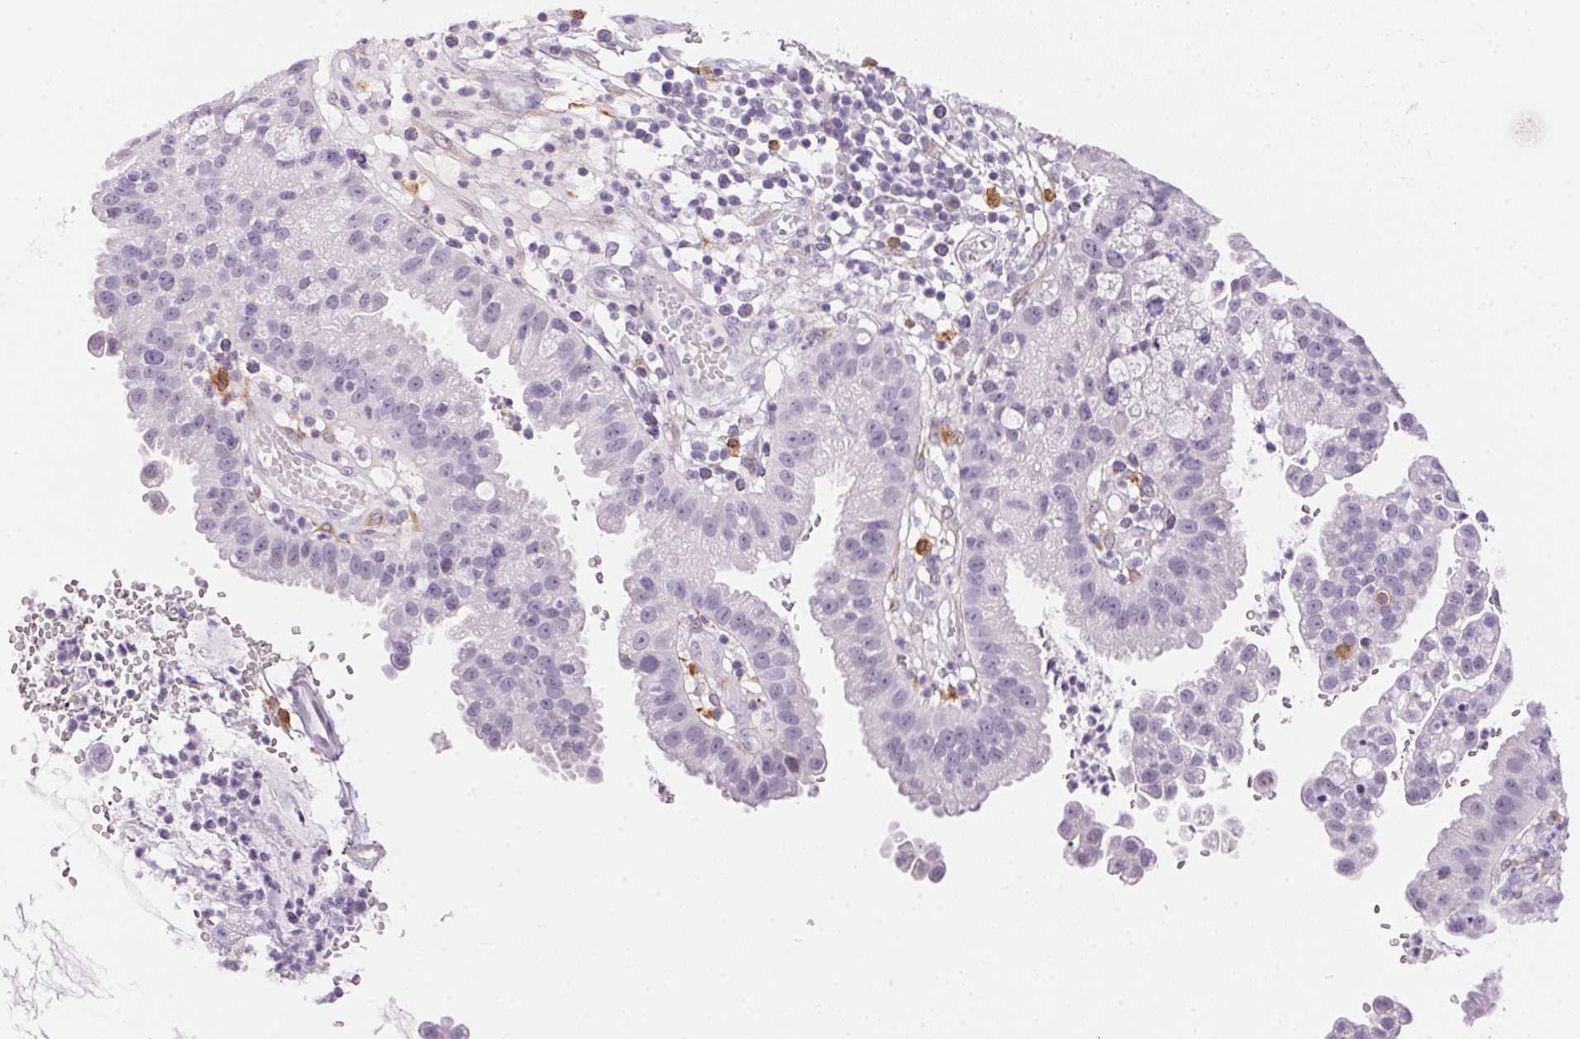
{"staining": {"intensity": "negative", "quantity": "none", "location": "none"}, "tissue": "cervical cancer", "cell_type": "Tumor cells", "image_type": "cancer", "snomed": [{"axis": "morphology", "description": "Adenocarcinoma, NOS"}, {"axis": "topography", "description": "Cervix"}], "caption": "IHC of human adenocarcinoma (cervical) displays no staining in tumor cells. (DAB immunohistochemistry (IHC) with hematoxylin counter stain).", "gene": "CADPS", "patient": {"sex": "female", "age": 34}}